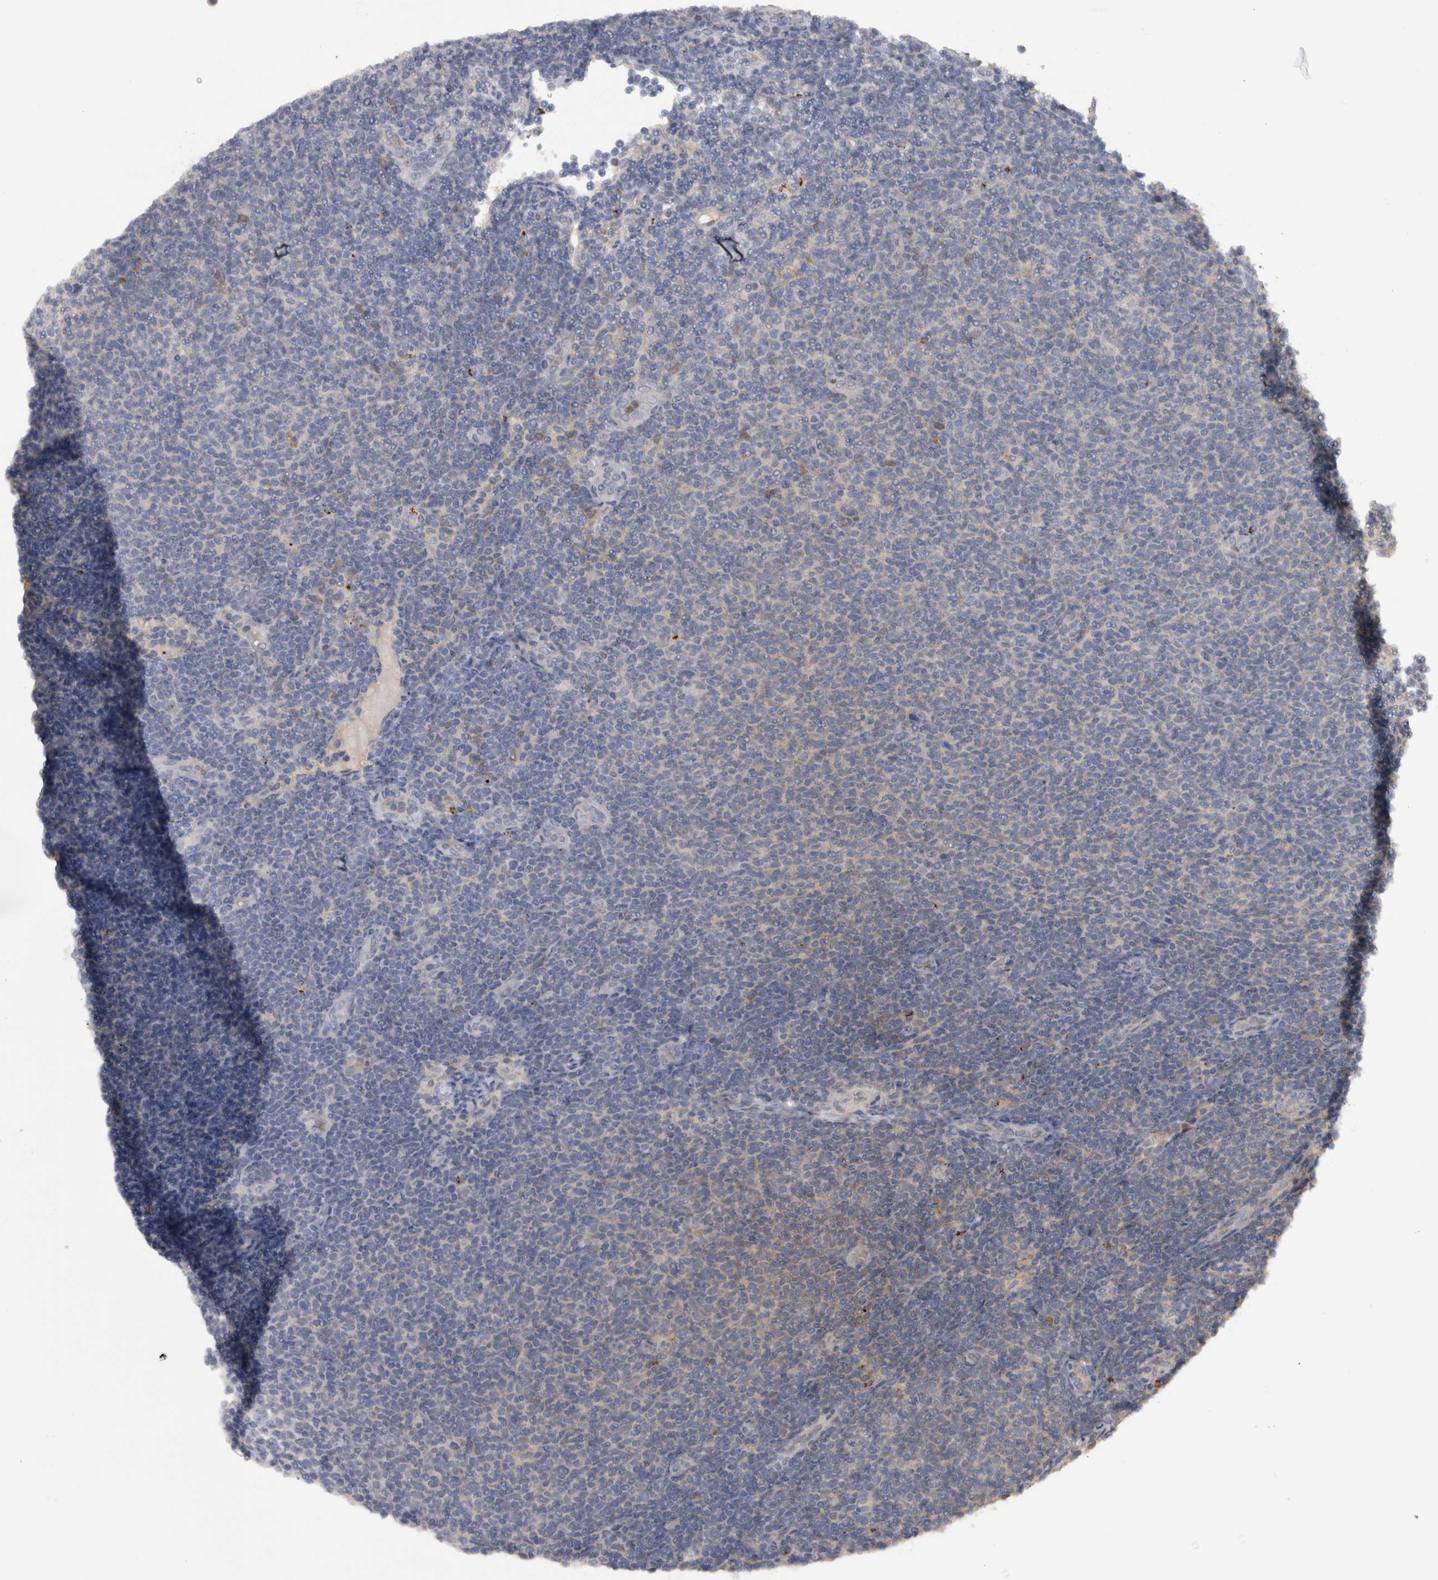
{"staining": {"intensity": "negative", "quantity": "none", "location": "none"}, "tissue": "lymphoma", "cell_type": "Tumor cells", "image_type": "cancer", "snomed": [{"axis": "morphology", "description": "Malignant lymphoma, non-Hodgkin's type, Low grade"}, {"axis": "topography", "description": "Lymph node"}], "caption": "The image exhibits no significant expression in tumor cells of lymphoma.", "gene": "TMED7", "patient": {"sex": "male", "age": 66}}